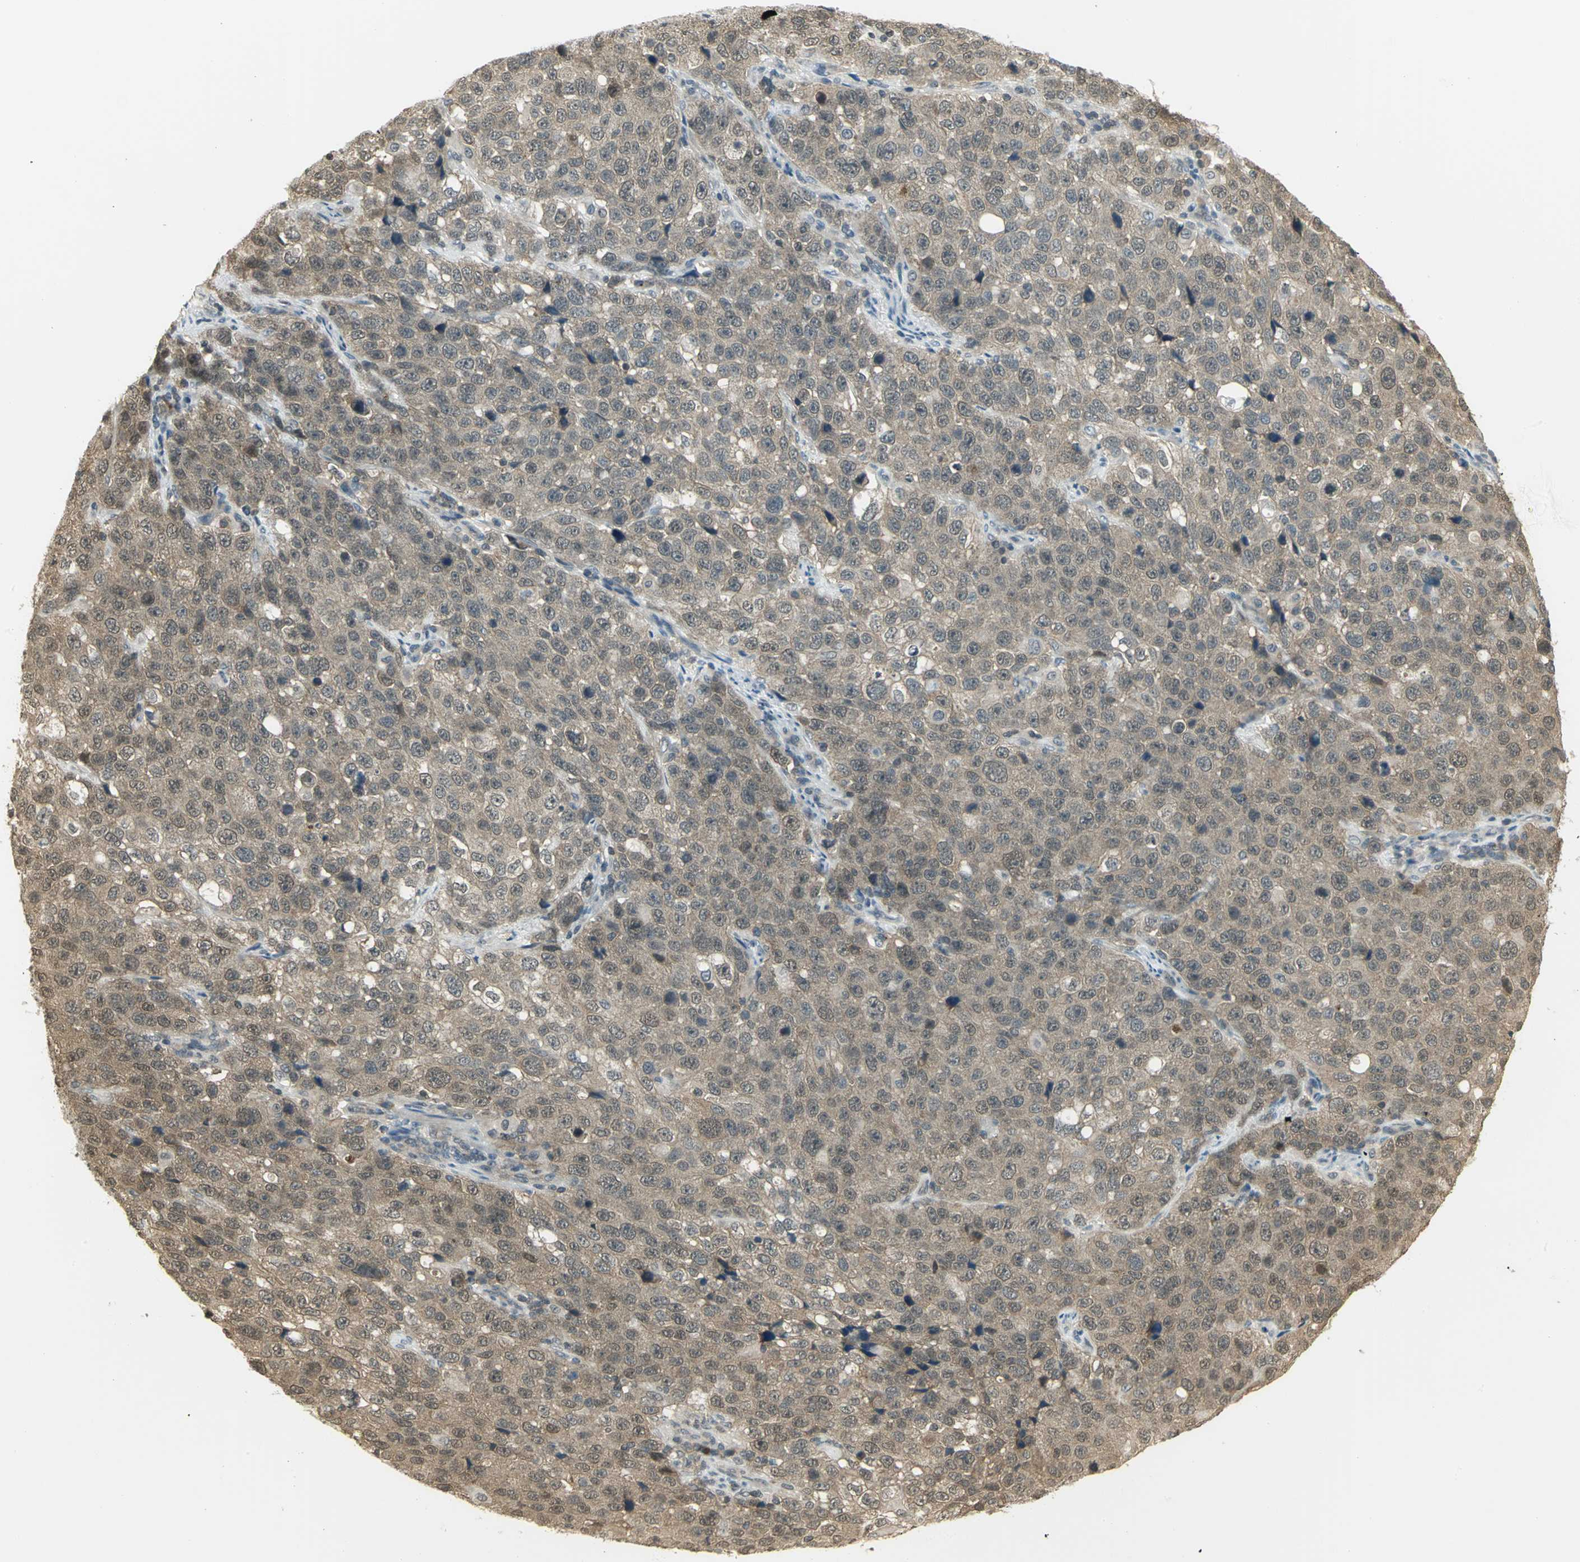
{"staining": {"intensity": "weak", "quantity": ">75%", "location": "cytoplasmic/membranous"}, "tissue": "stomach cancer", "cell_type": "Tumor cells", "image_type": "cancer", "snomed": [{"axis": "morphology", "description": "Normal tissue, NOS"}, {"axis": "morphology", "description": "Adenocarcinoma, NOS"}, {"axis": "topography", "description": "Stomach"}], "caption": "Stomach cancer stained with immunohistochemistry exhibits weak cytoplasmic/membranous expression in about >75% of tumor cells. Using DAB (3,3'-diaminobenzidine) (brown) and hematoxylin (blue) stains, captured at high magnification using brightfield microscopy.", "gene": "CDC34", "patient": {"sex": "male", "age": 48}}